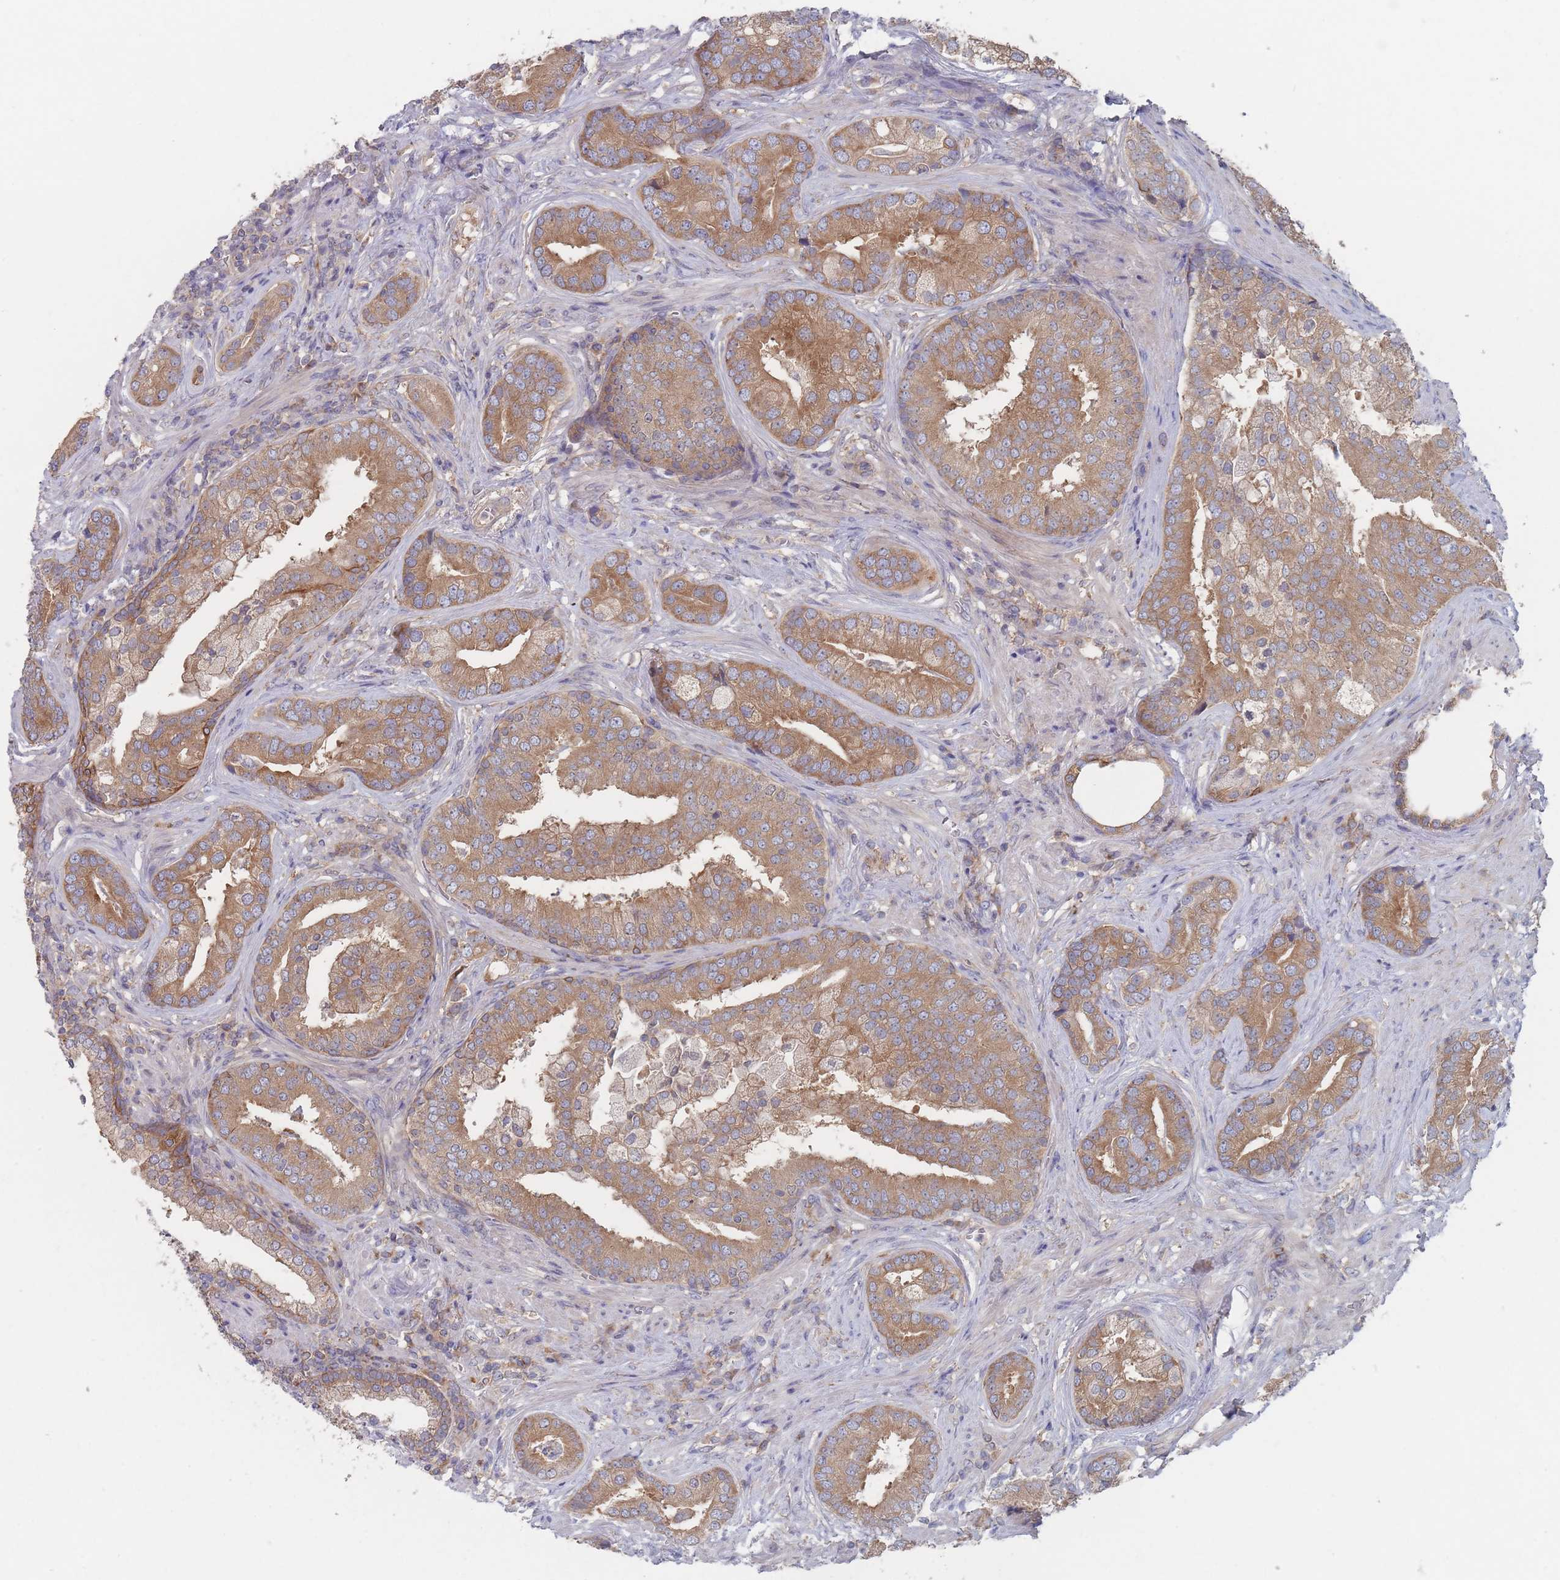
{"staining": {"intensity": "moderate", "quantity": ">75%", "location": "cytoplasmic/membranous"}, "tissue": "prostate cancer", "cell_type": "Tumor cells", "image_type": "cancer", "snomed": [{"axis": "morphology", "description": "Adenocarcinoma, High grade"}, {"axis": "topography", "description": "Prostate"}], "caption": "Human prostate adenocarcinoma (high-grade) stained with a protein marker demonstrates moderate staining in tumor cells.", "gene": "EFCC1", "patient": {"sex": "male", "age": 55}}